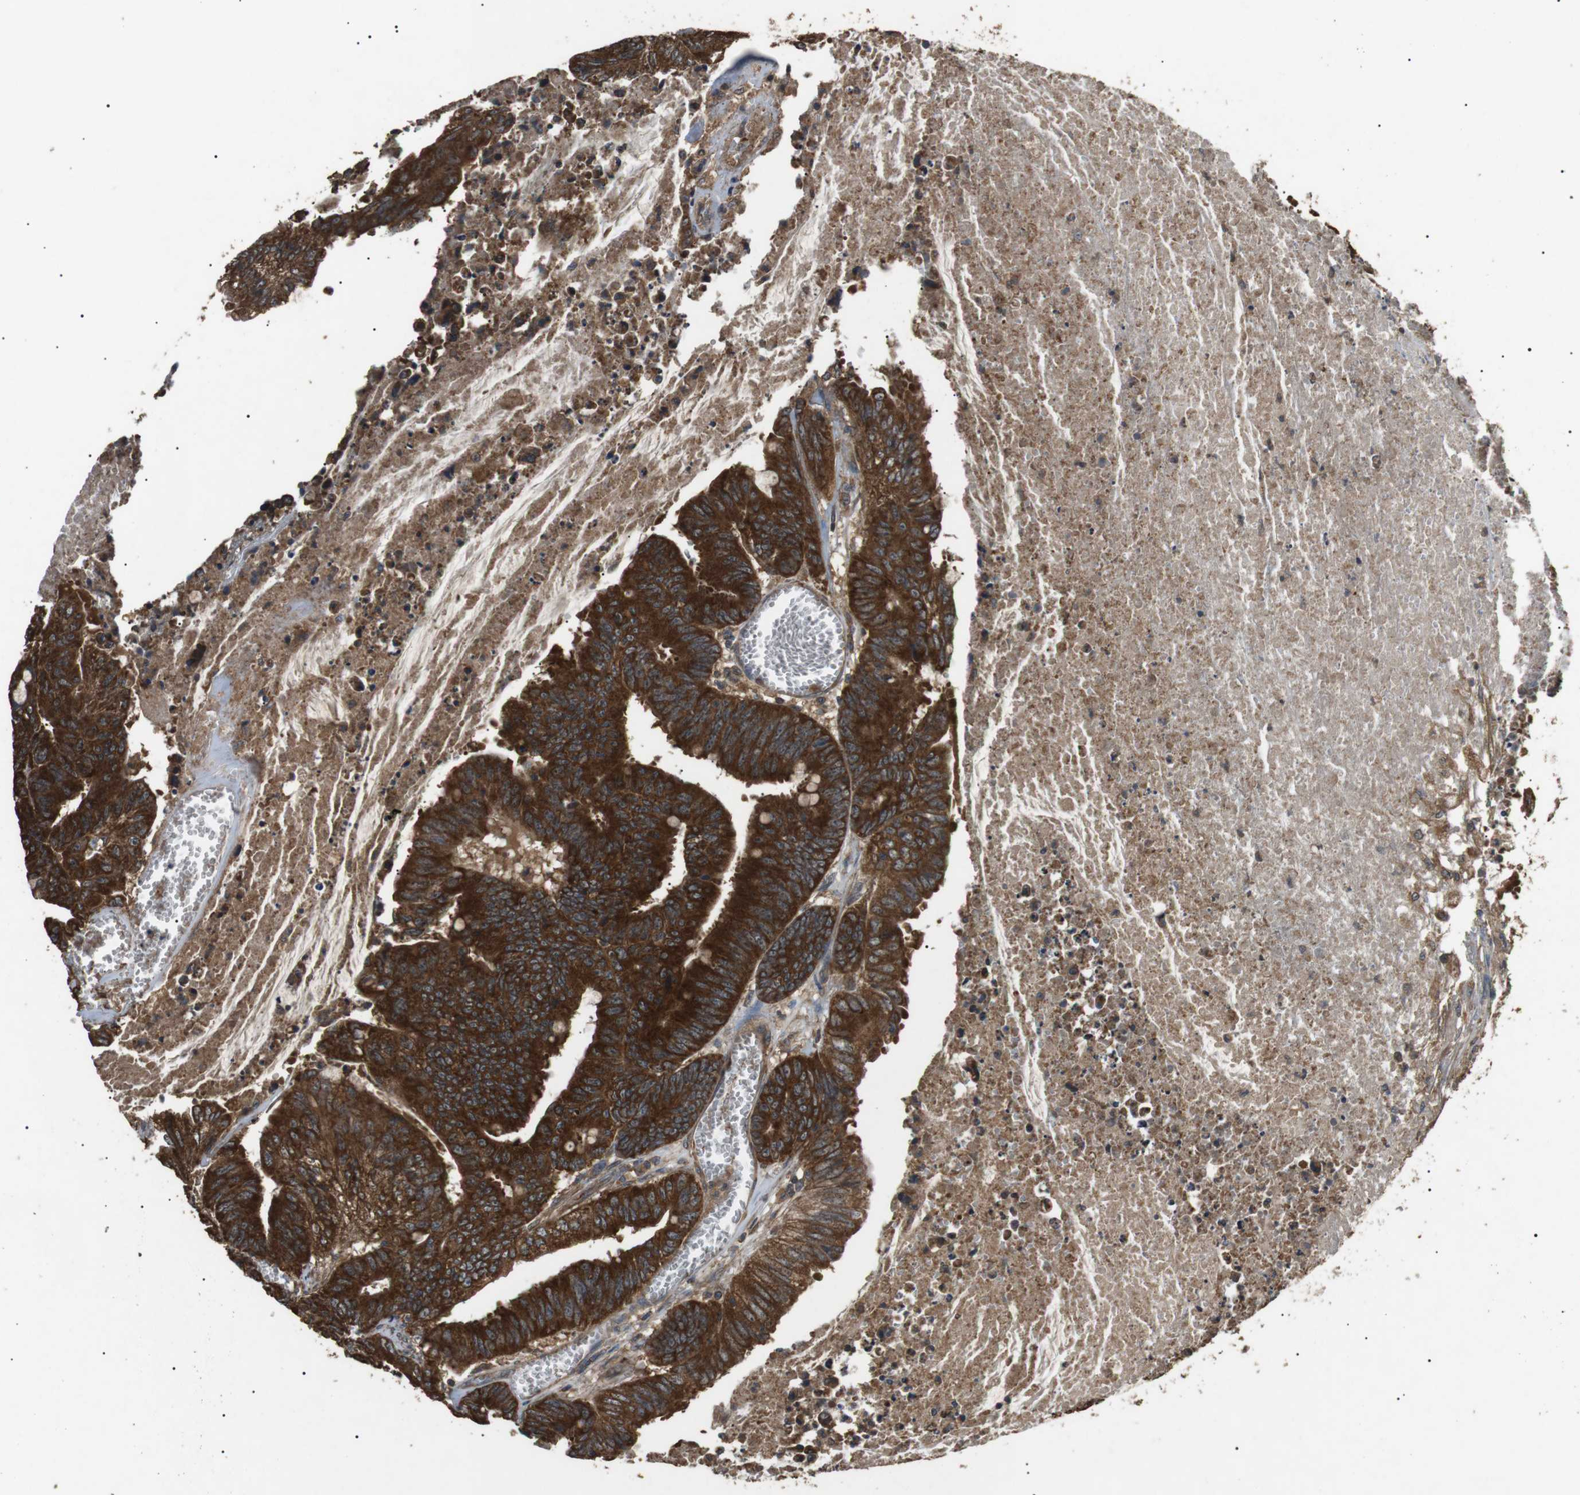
{"staining": {"intensity": "strong", "quantity": ">75%", "location": "cytoplasmic/membranous"}, "tissue": "colorectal cancer", "cell_type": "Tumor cells", "image_type": "cancer", "snomed": [{"axis": "morphology", "description": "Adenocarcinoma, NOS"}, {"axis": "topography", "description": "Colon"}], "caption": "A brown stain shows strong cytoplasmic/membranous positivity of a protein in colorectal cancer (adenocarcinoma) tumor cells.", "gene": "TBC1D15", "patient": {"sex": "male", "age": 45}}